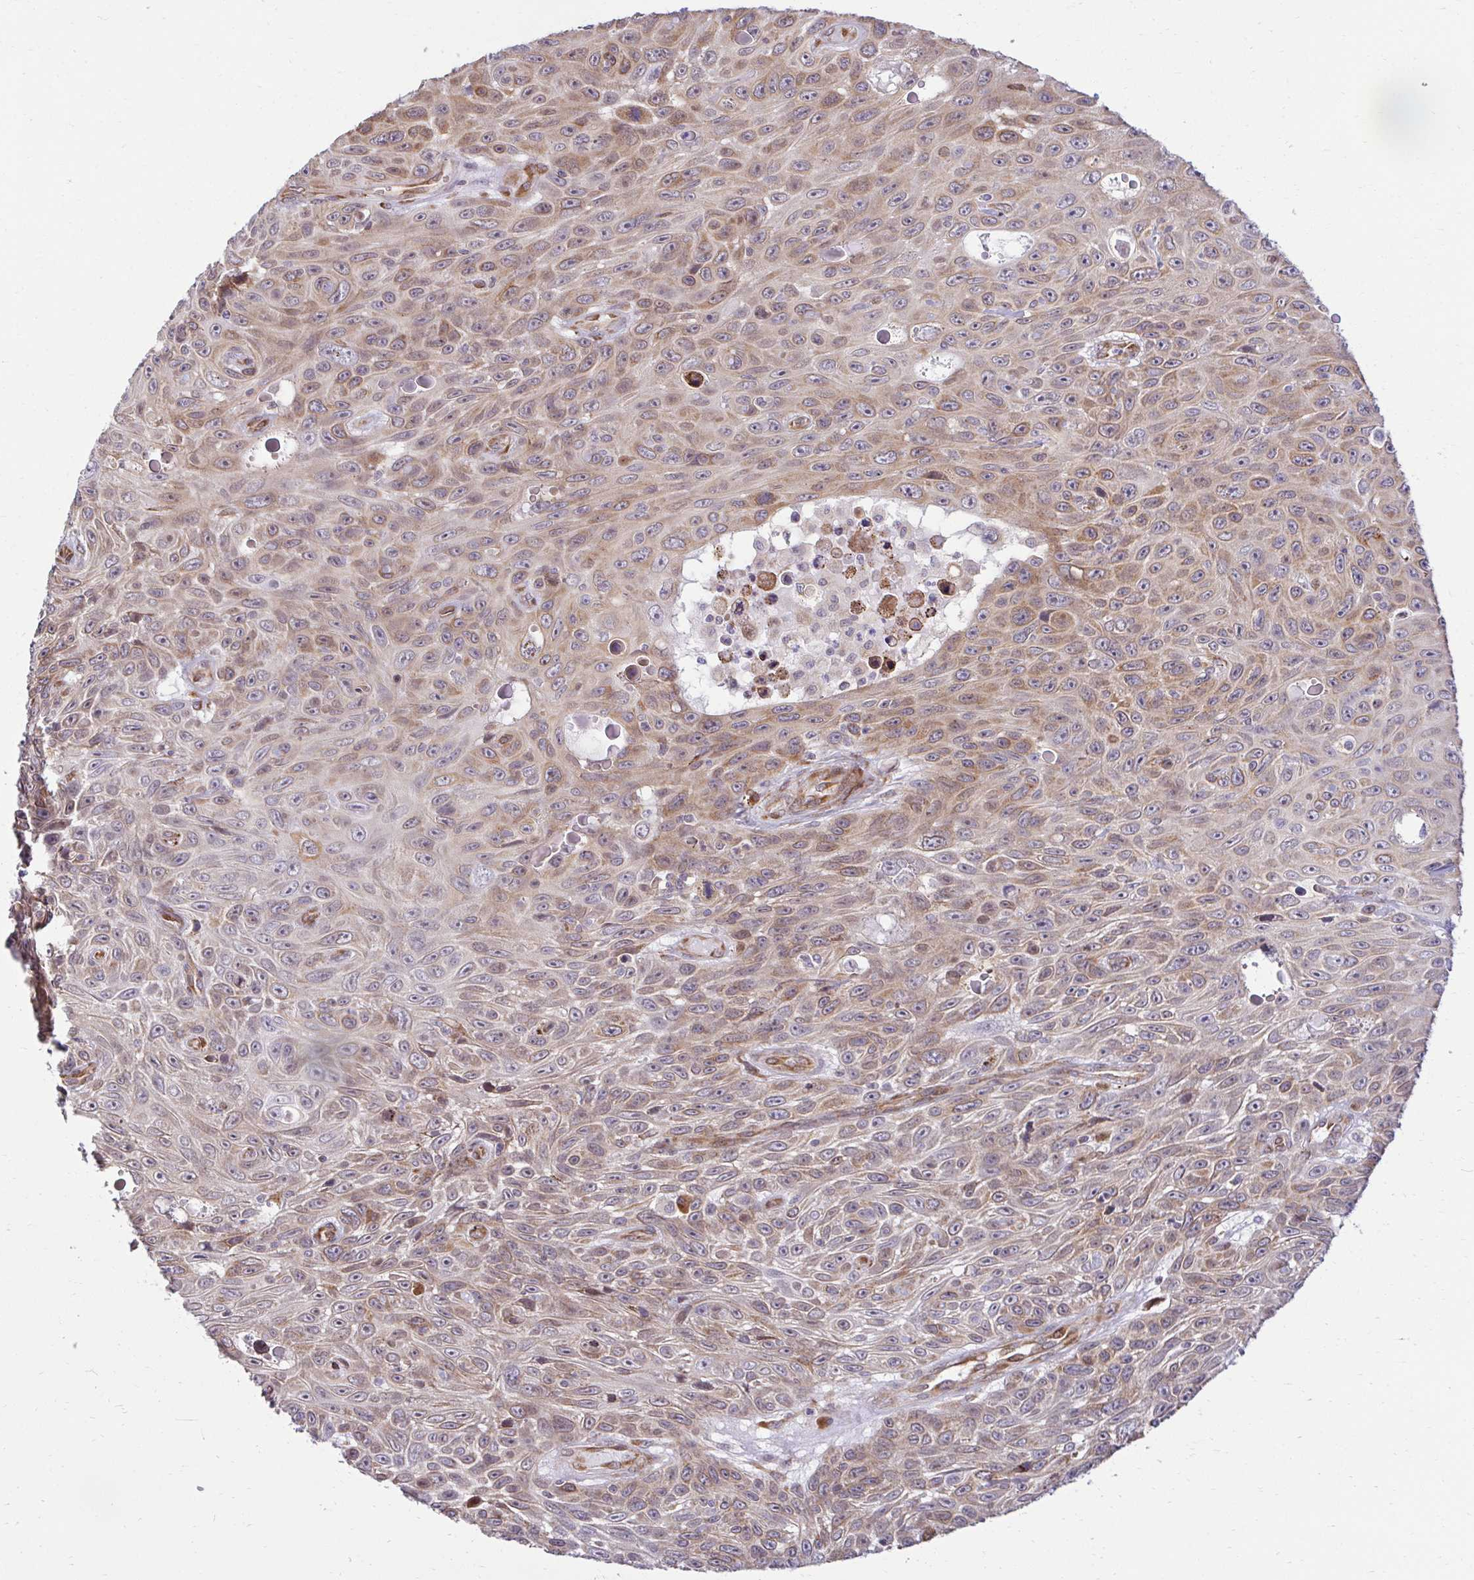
{"staining": {"intensity": "moderate", "quantity": ">75%", "location": "cytoplasmic/membranous"}, "tissue": "skin cancer", "cell_type": "Tumor cells", "image_type": "cancer", "snomed": [{"axis": "morphology", "description": "Squamous cell carcinoma, NOS"}, {"axis": "topography", "description": "Skin"}], "caption": "Moderate cytoplasmic/membranous staining for a protein is present in approximately >75% of tumor cells of skin cancer (squamous cell carcinoma) using immunohistochemistry.", "gene": "HPS1", "patient": {"sex": "male", "age": 82}}